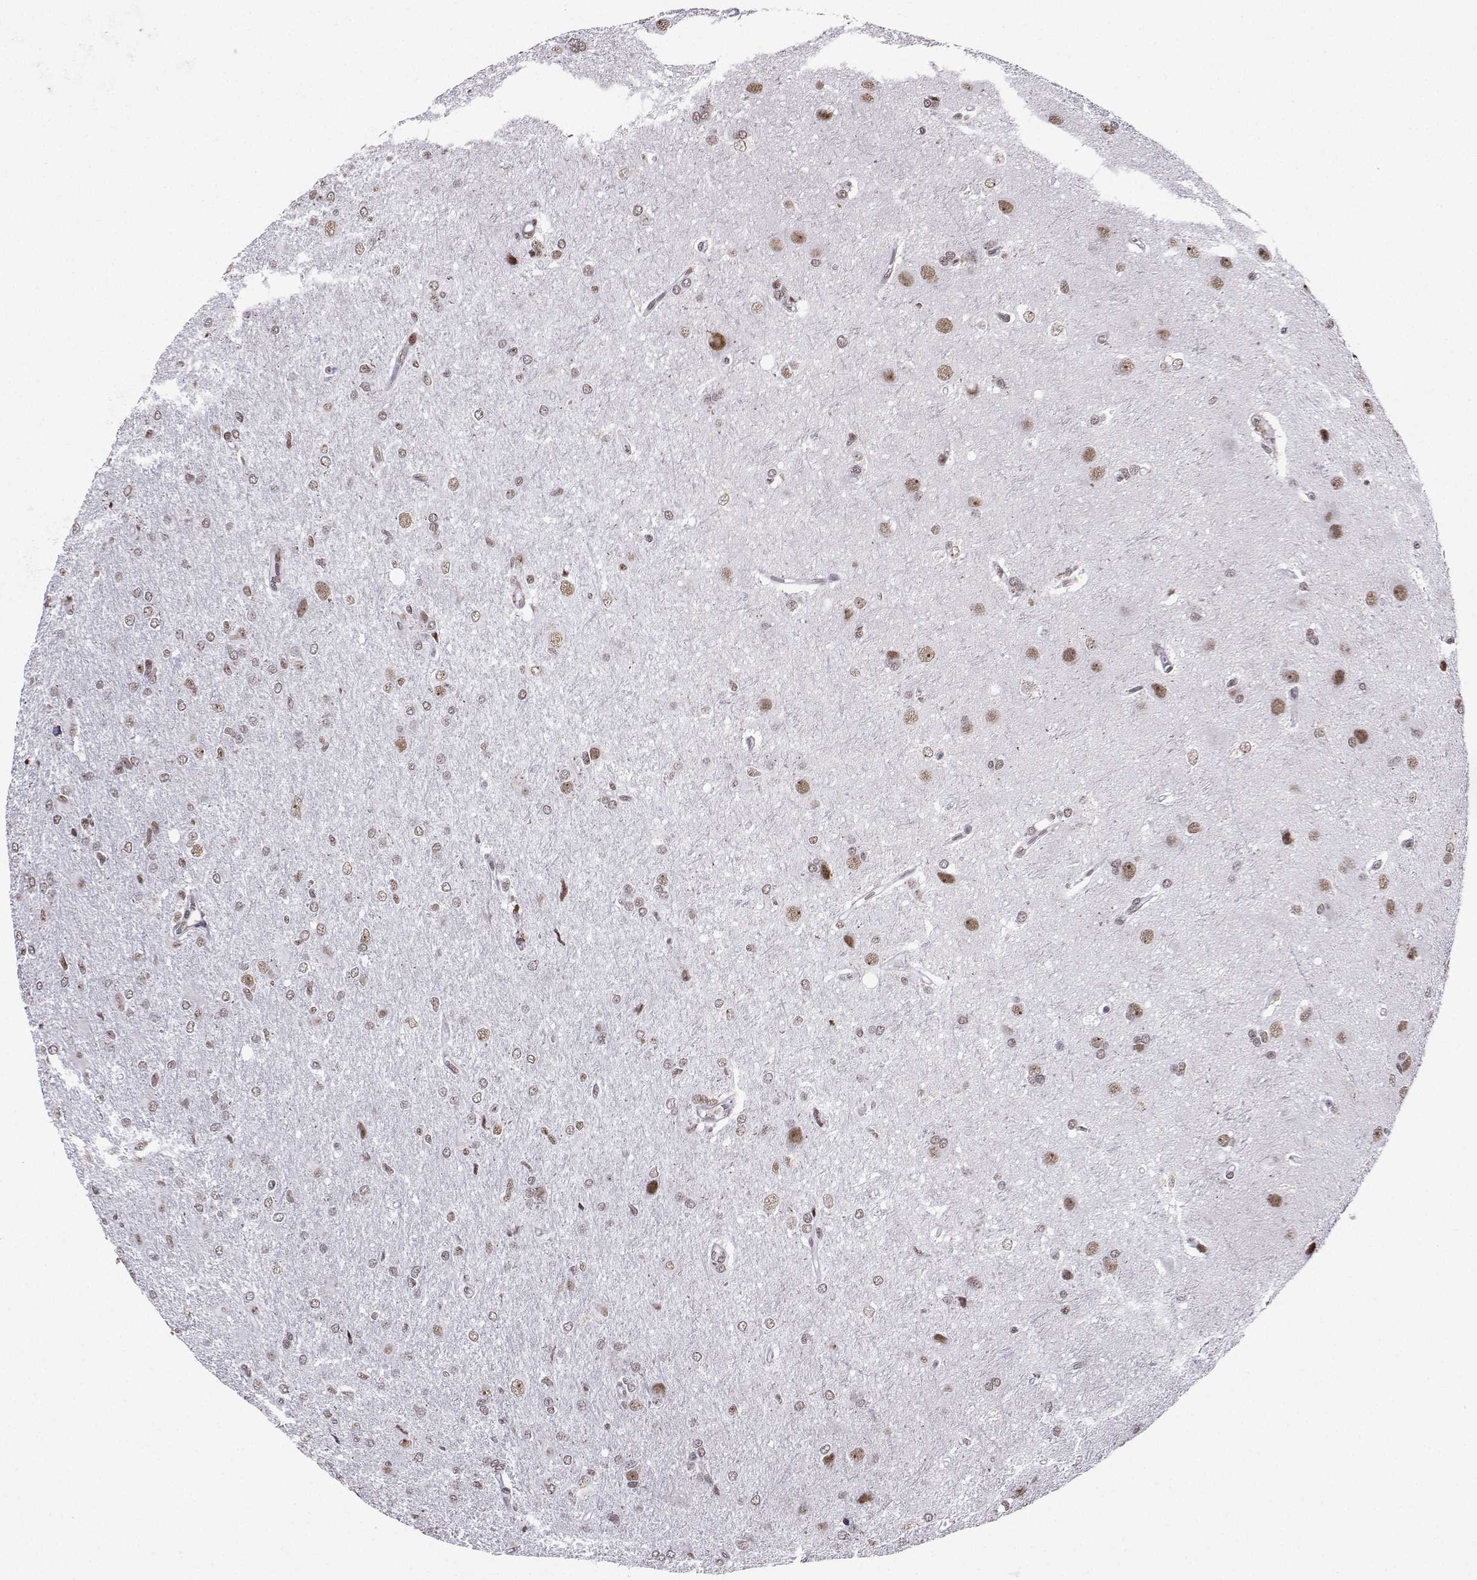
{"staining": {"intensity": "weak", "quantity": "25%-75%", "location": "nuclear"}, "tissue": "glioma", "cell_type": "Tumor cells", "image_type": "cancer", "snomed": [{"axis": "morphology", "description": "Glioma, malignant, High grade"}, {"axis": "topography", "description": "Brain"}], "caption": "Brown immunohistochemical staining in human malignant high-grade glioma displays weak nuclear positivity in approximately 25%-75% of tumor cells.", "gene": "CCNK", "patient": {"sex": "male", "age": 68}}